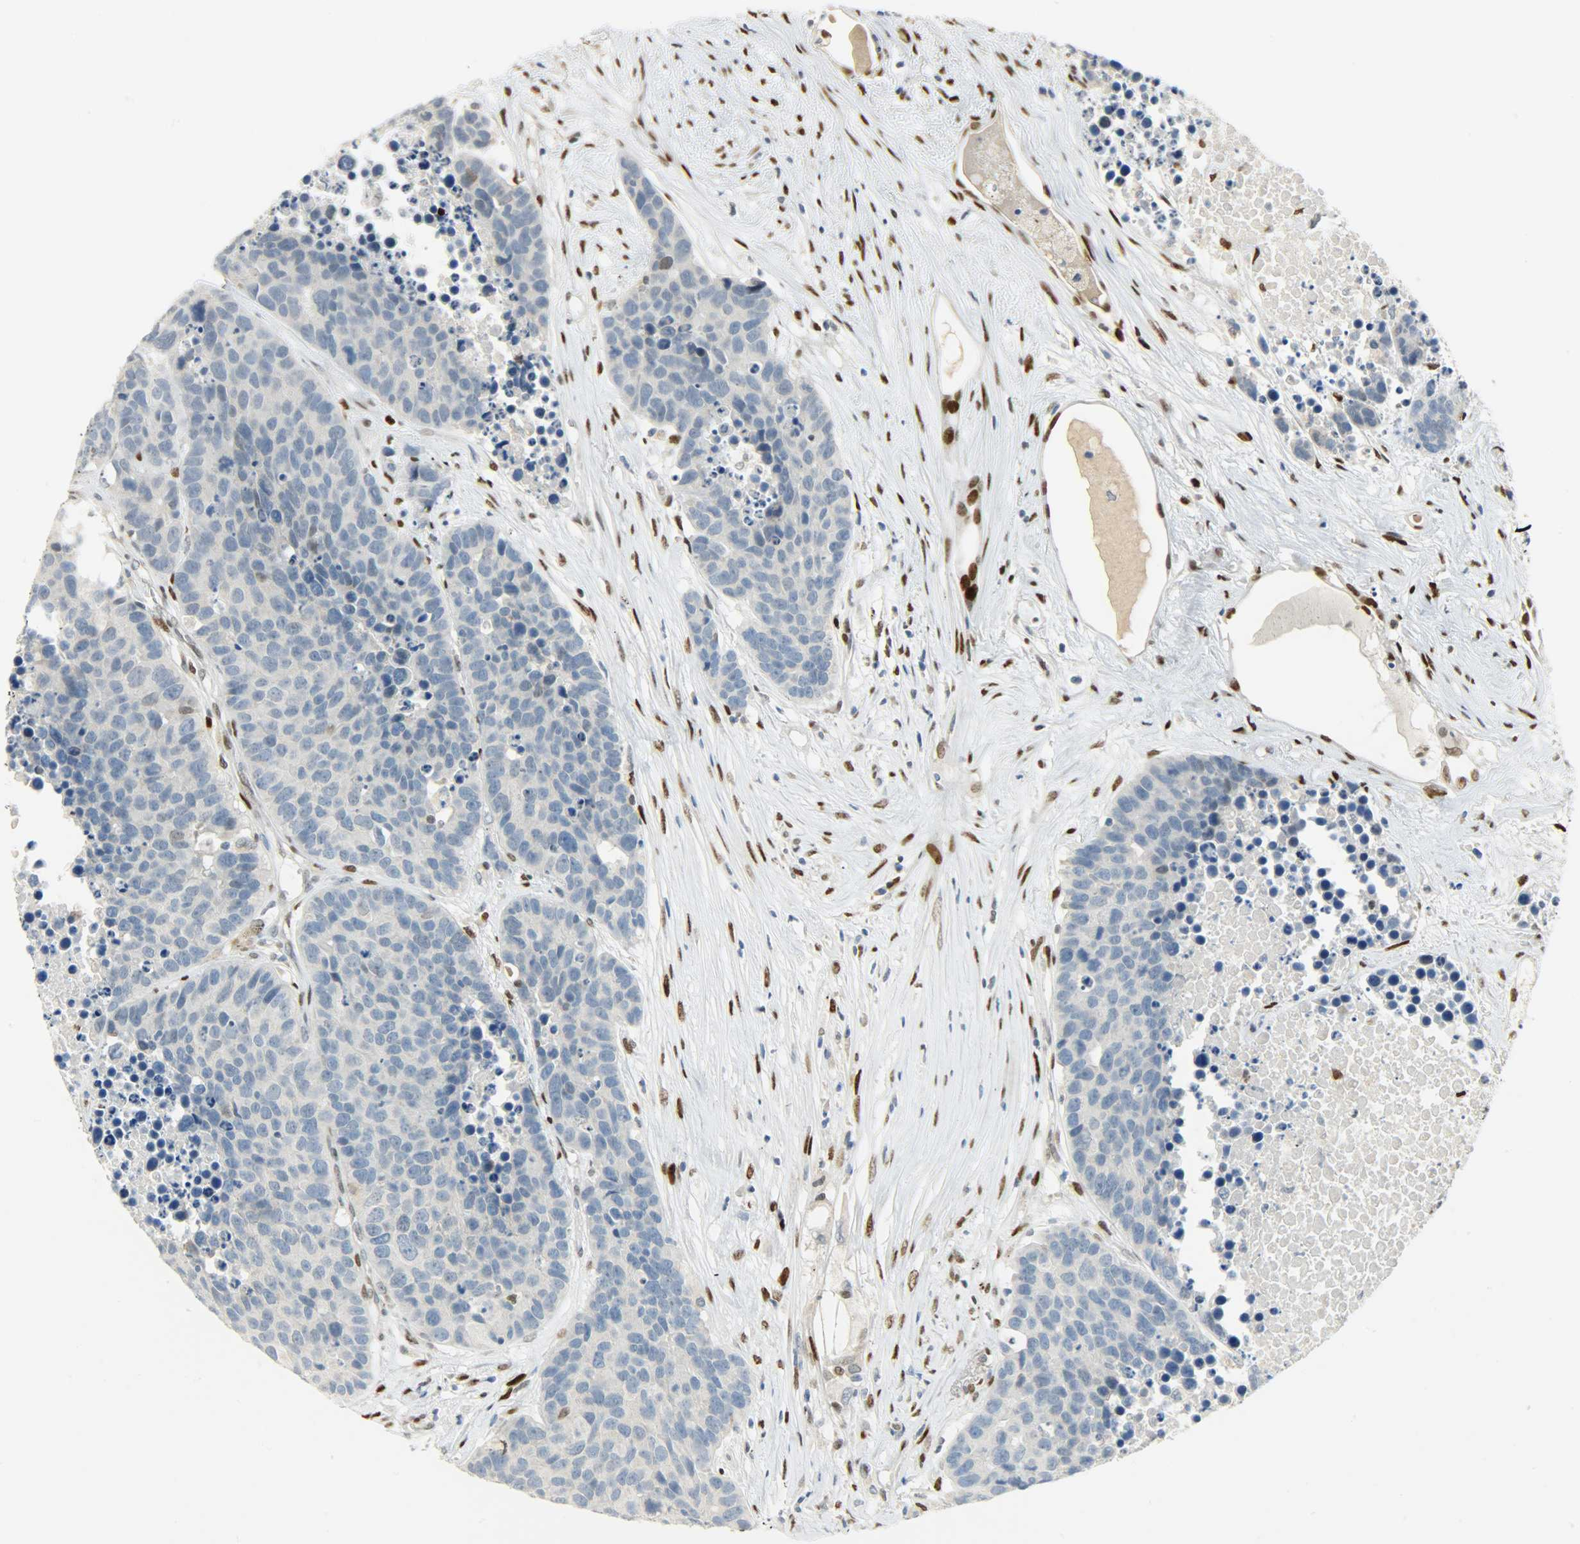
{"staining": {"intensity": "weak", "quantity": "<25%", "location": "nuclear"}, "tissue": "carcinoid", "cell_type": "Tumor cells", "image_type": "cancer", "snomed": [{"axis": "morphology", "description": "Carcinoid, malignant, NOS"}, {"axis": "topography", "description": "Lung"}], "caption": "Immunohistochemistry (IHC) of carcinoid (malignant) exhibits no staining in tumor cells.", "gene": "JUNB", "patient": {"sex": "male", "age": 60}}